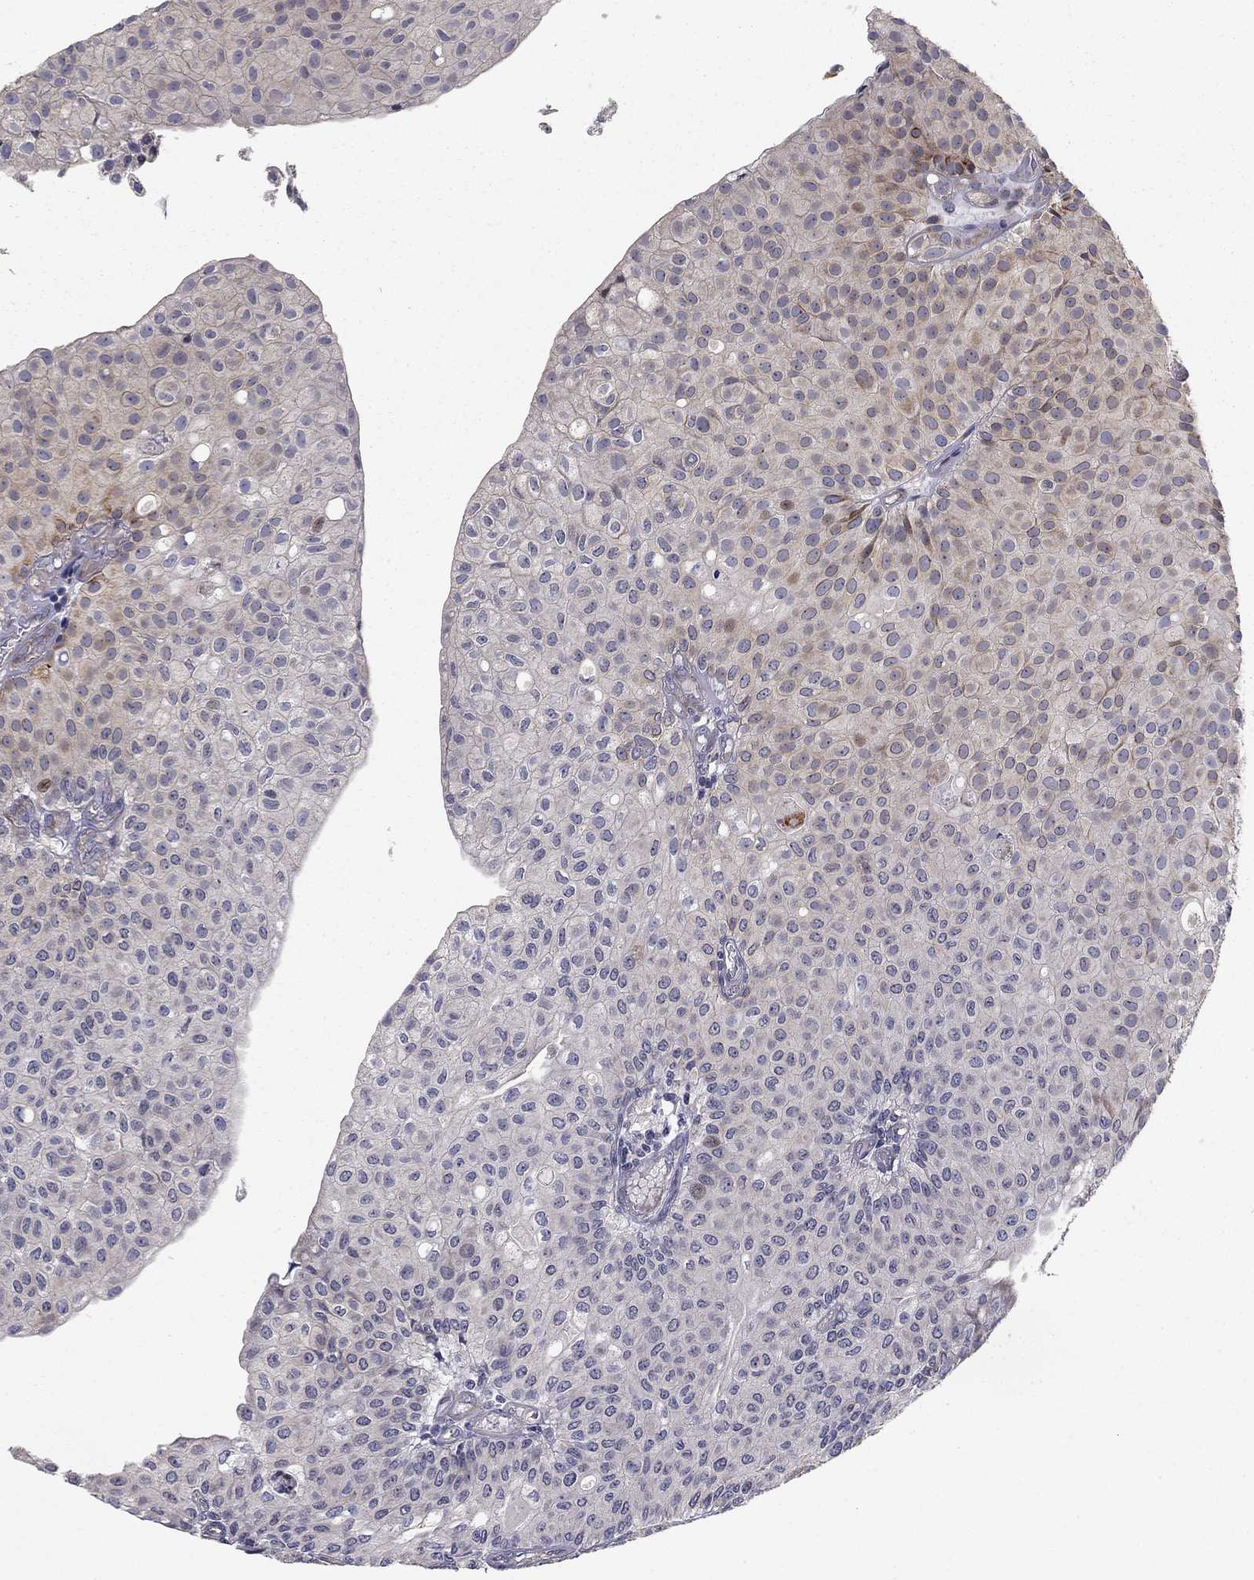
{"staining": {"intensity": "moderate", "quantity": "<25%", "location": "cytoplasmic/membranous"}, "tissue": "urothelial cancer", "cell_type": "Tumor cells", "image_type": "cancer", "snomed": [{"axis": "morphology", "description": "Urothelial carcinoma, Low grade"}, {"axis": "topography", "description": "Urinary bladder"}], "caption": "Approximately <25% of tumor cells in urothelial cancer demonstrate moderate cytoplasmic/membranous protein staining as visualized by brown immunohistochemical staining.", "gene": "BCL11A", "patient": {"sex": "male", "age": 89}}